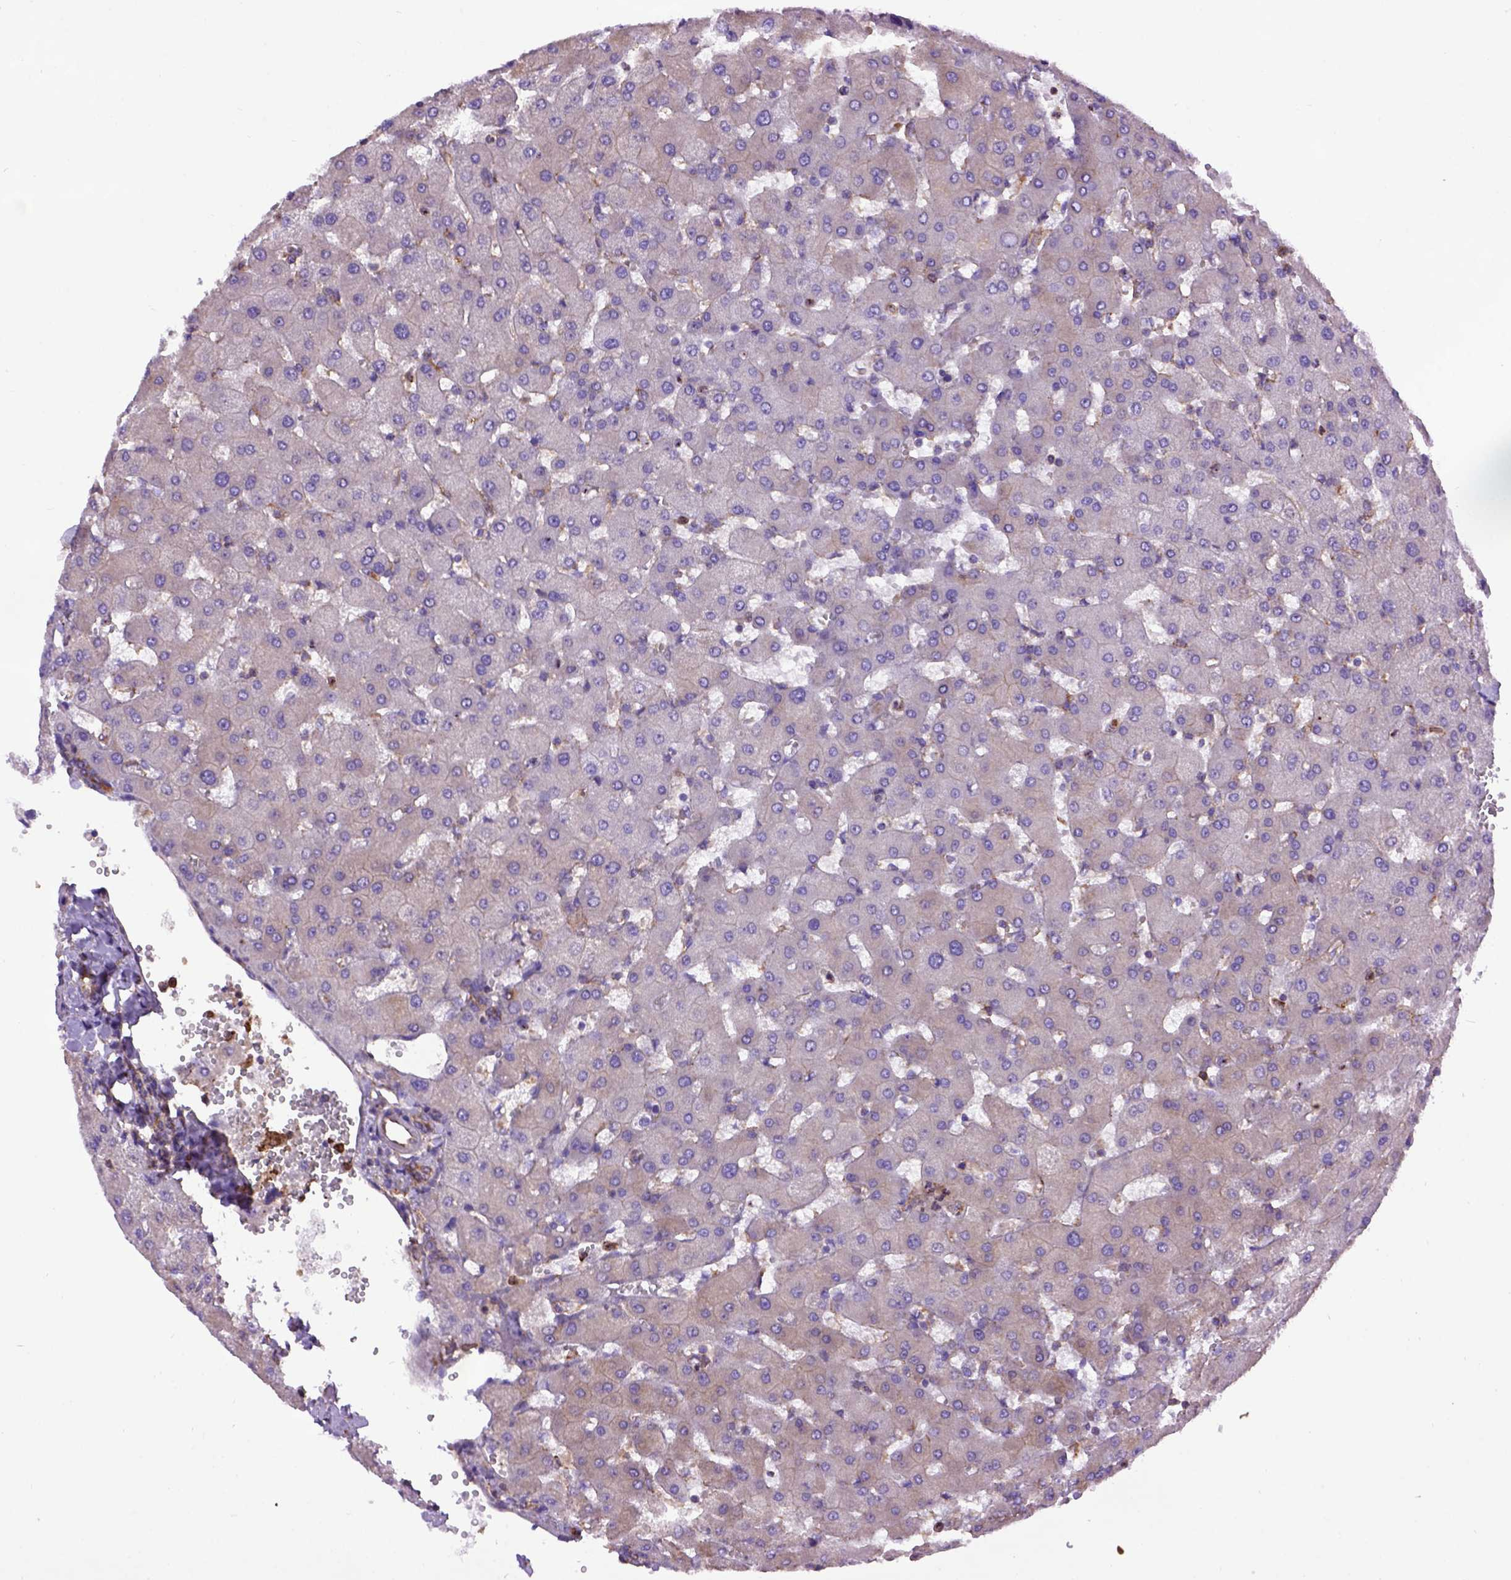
{"staining": {"intensity": "moderate", "quantity": ">75%", "location": "cytoplasmic/membranous"}, "tissue": "liver", "cell_type": "Cholangiocytes", "image_type": "normal", "snomed": [{"axis": "morphology", "description": "Normal tissue, NOS"}, {"axis": "topography", "description": "Liver"}], "caption": "Protein expression analysis of normal liver exhibits moderate cytoplasmic/membranous staining in approximately >75% of cholangiocytes. (IHC, brightfield microscopy, high magnification).", "gene": "MVP", "patient": {"sex": "female", "age": 63}}